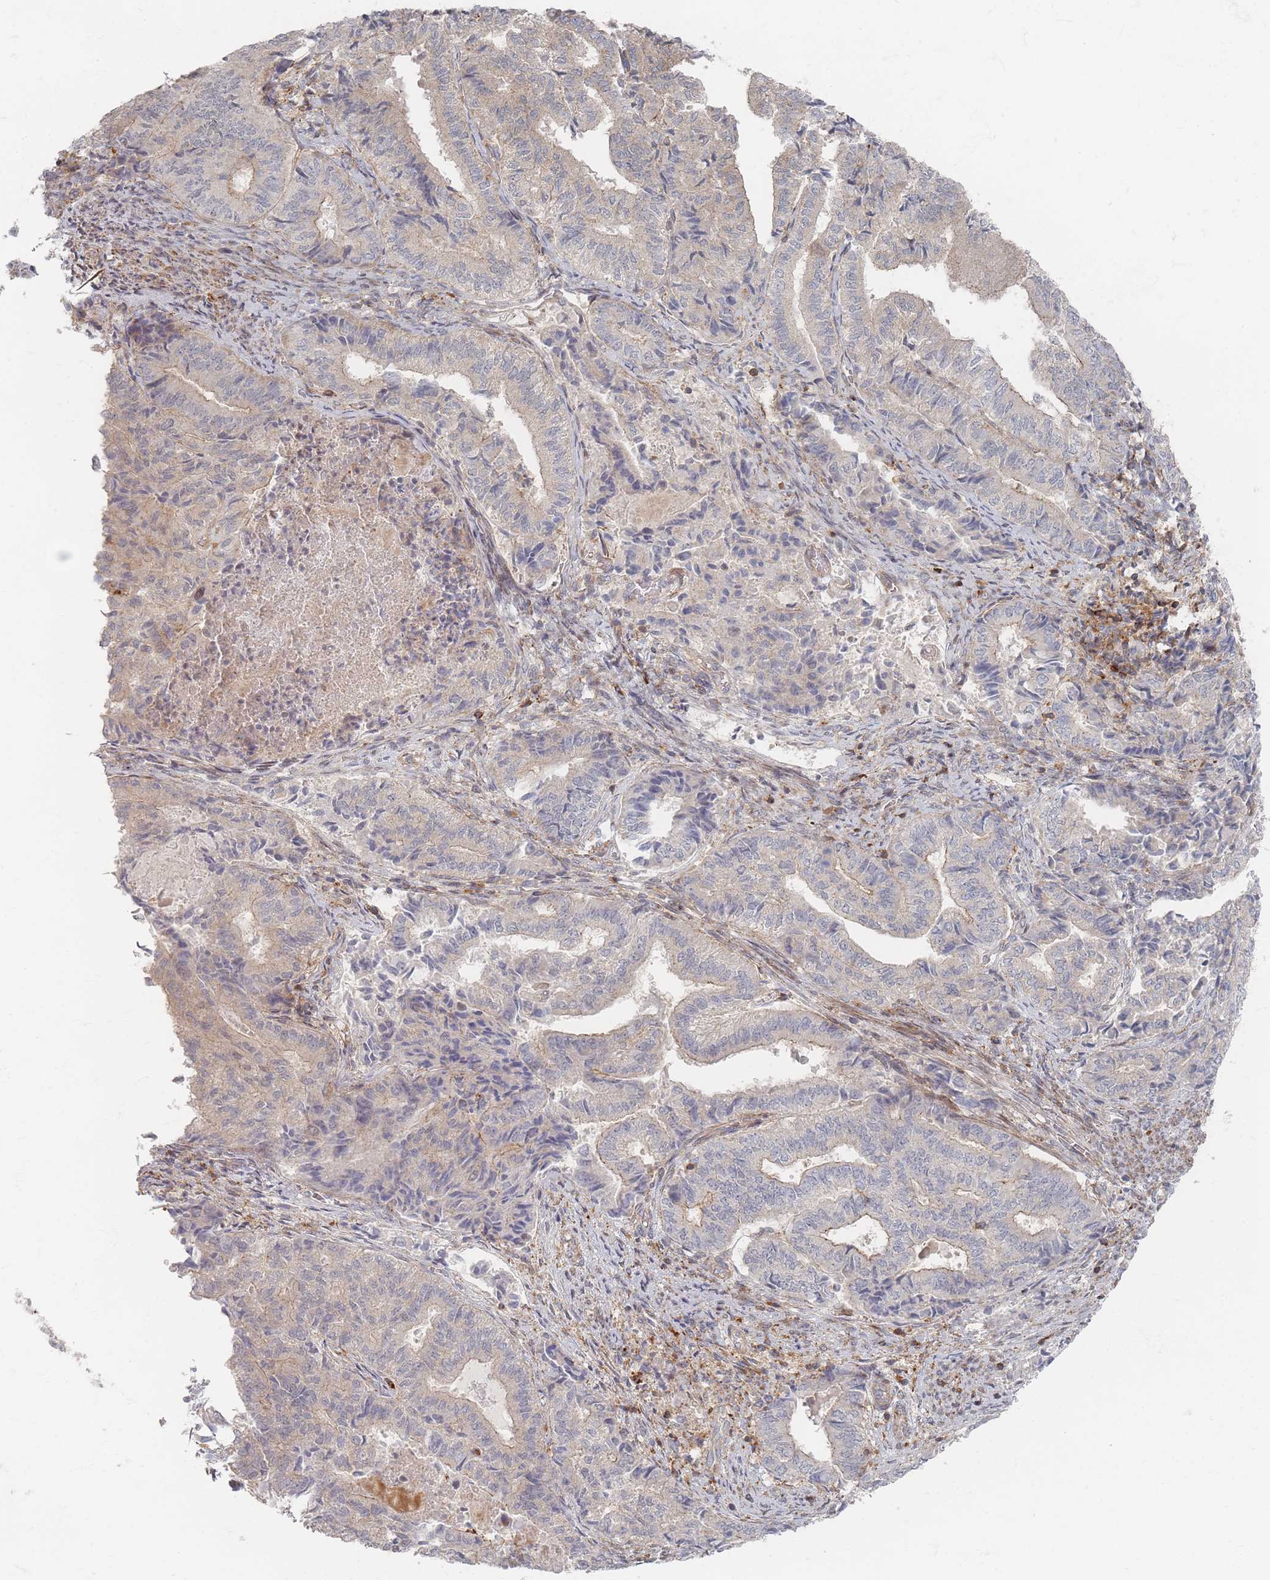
{"staining": {"intensity": "negative", "quantity": "none", "location": "none"}, "tissue": "endometrial cancer", "cell_type": "Tumor cells", "image_type": "cancer", "snomed": [{"axis": "morphology", "description": "Adenocarcinoma, NOS"}, {"axis": "topography", "description": "Endometrium"}], "caption": "This is an immunohistochemistry histopathology image of human endometrial adenocarcinoma. There is no staining in tumor cells.", "gene": "ZNF852", "patient": {"sex": "female", "age": 80}}